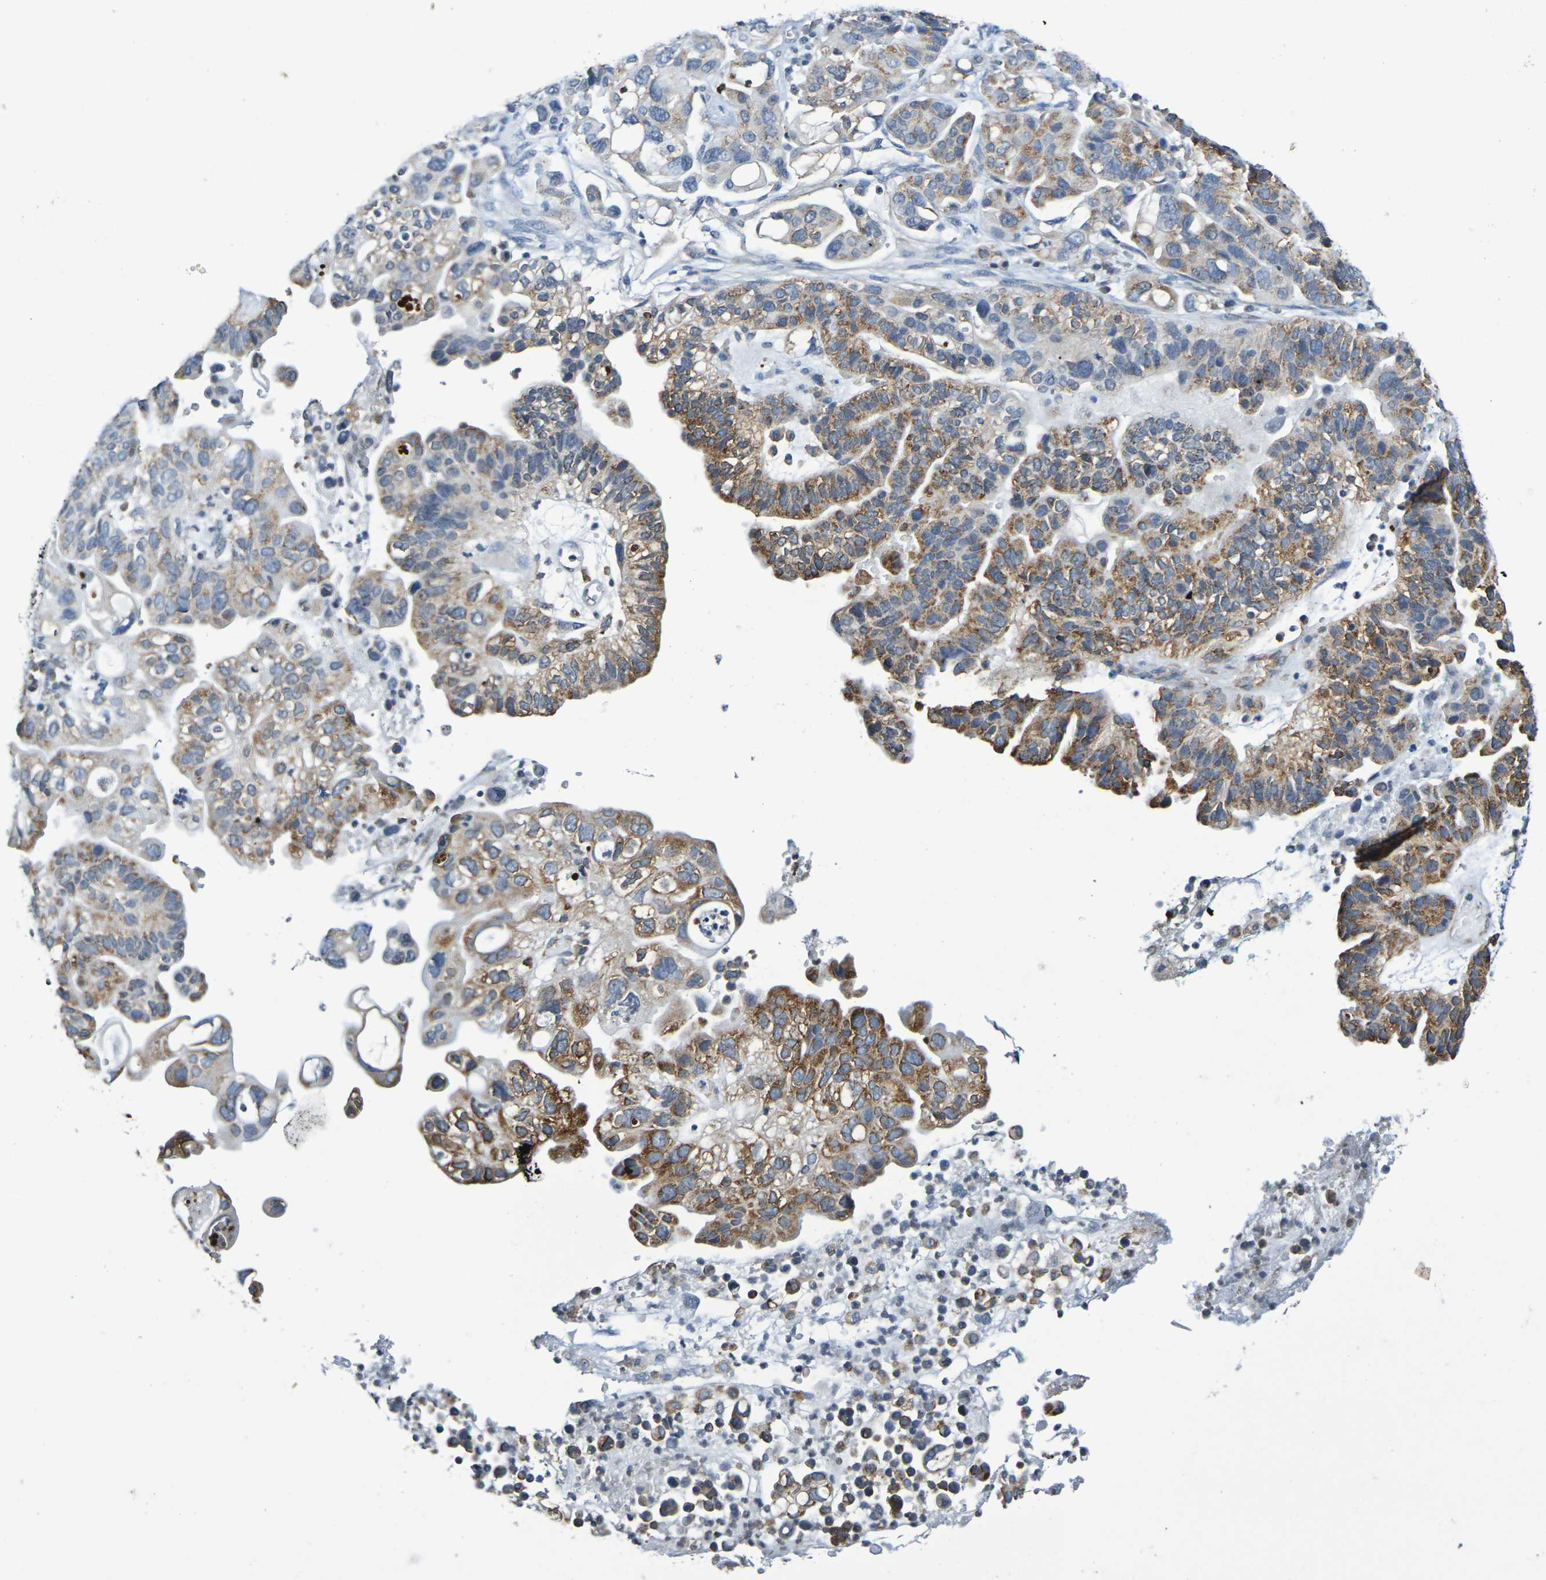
{"staining": {"intensity": "moderate", "quantity": ">75%", "location": "cytoplasmic/membranous"}, "tissue": "ovarian cancer", "cell_type": "Tumor cells", "image_type": "cancer", "snomed": [{"axis": "morphology", "description": "Cystadenocarcinoma, serous, NOS"}, {"axis": "topography", "description": "Ovary"}], "caption": "This photomicrograph reveals immunohistochemistry (IHC) staining of ovarian cancer, with medium moderate cytoplasmic/membranous expression in approximately >75% of tumor cells.", "gene": "CHRNB1", "patient": {"sex": "female", "age": 56}}